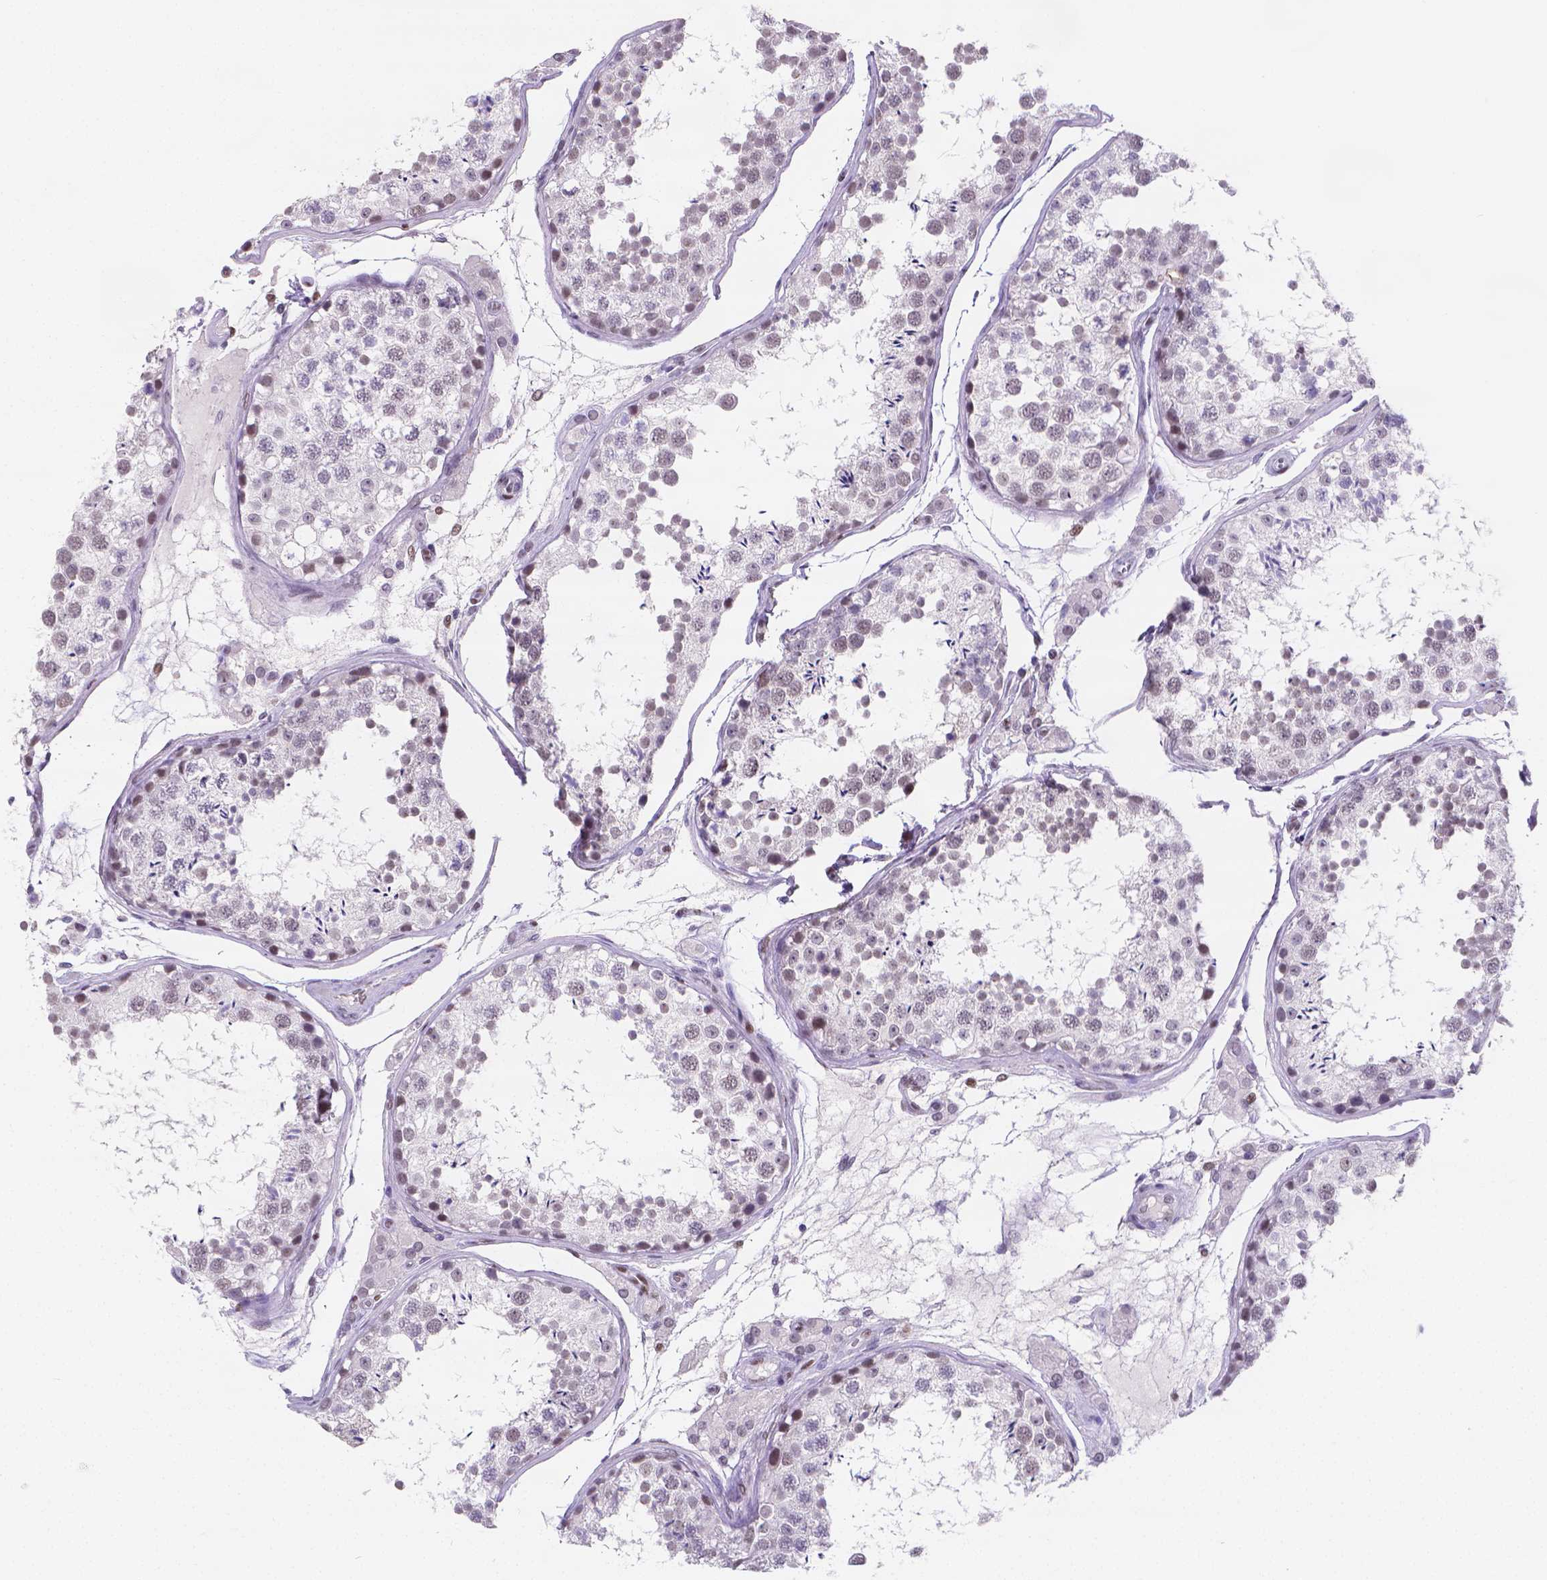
{"staining": {"intensity": "negative", "quantity": "none", "location": "none"}, "tissue": "testis", "cell_type": "Cells in seminiferous ducts", "image_type": "normal", "snomed": [{"axis": "morphology", "description": "Normal tissue, NOS"}, {"axis": "topography", "description": "Testis"}], "caption": "A histopathology image of testis stained for a protein exhibits no brown staining in cells in seminiferous ducts.", "gene": "MEF2C", "patient": {"sex": "male", "age": 29}}